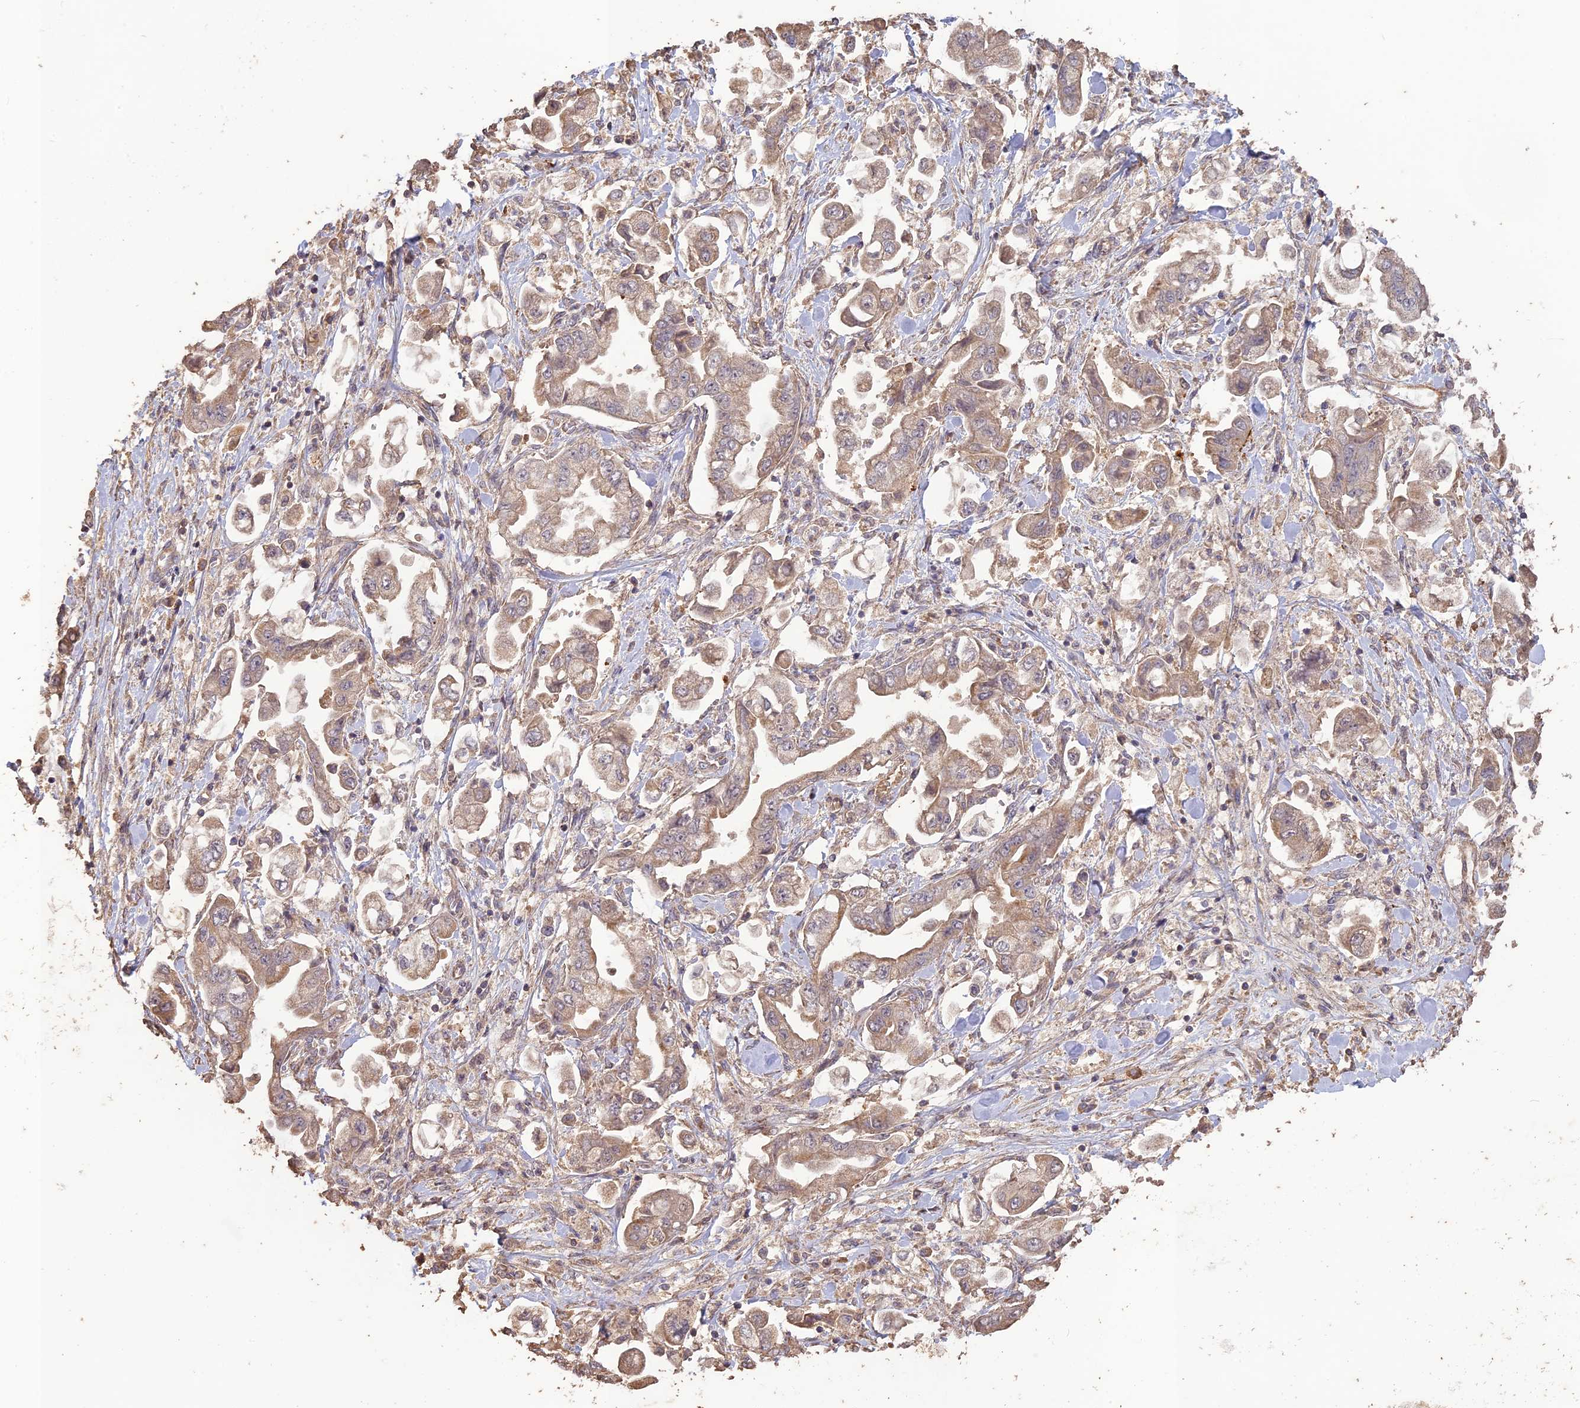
{"staining": {"intensity": "weak", "quantity": "25%-75%", "location": "cytoplasmic/membranous"}, "tissue": "stomach cancer", "cell_type": "Tumor cells", "image_type": "cancer", "snomed": [{"axis": "morphology", "description": "Adenocarcinoma, NOS"}, {"axis": "topography", "description": "Stomach"}], "caption": "Stomach adenocarcinoma stained with DAB immunohistochemistry demonstrates low levels of weak cytoplasmic/membranous staining in about 25%-75% of tumor cells.", "gene": "LAYN", "patient": {"sex": "male", "age": 62}}